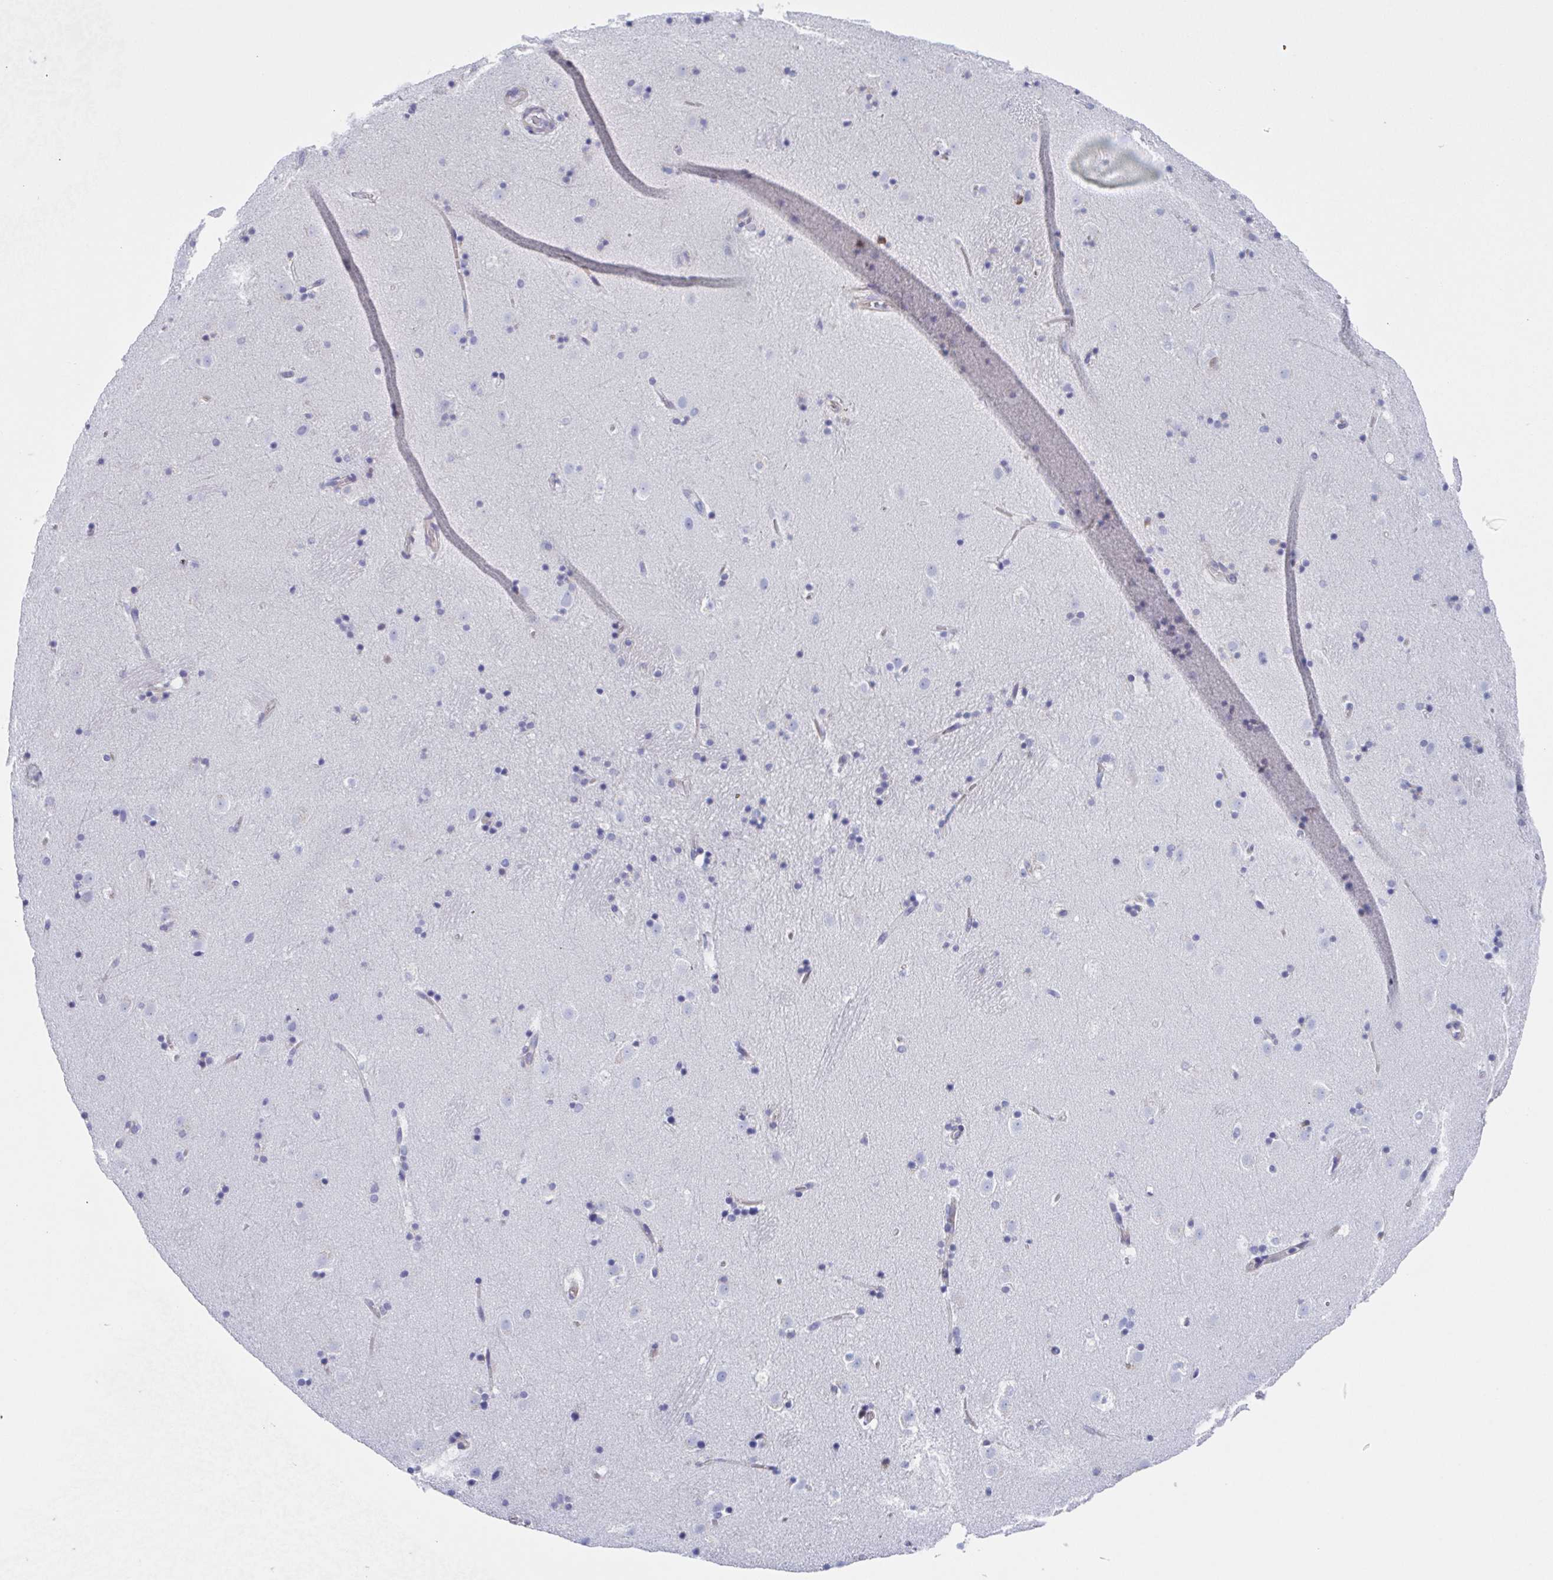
{"staining": {"intensity": "negative", "quantity": "none", "location": "none"}, "tissue": "caudate", "cell_type": "Glial cells", "image_type": "normal", "snomed": [{"axis": "morphology", "description": "Normal tissue, NOS"}, {"axis": "topography", "description": "Lateral ventricle wall"}], "caption": "The micrograph demonstrates no staining of glial cells in normal caudate.", "gene": "PBOV1", "patient": {"sex": "male", "age": 37}}